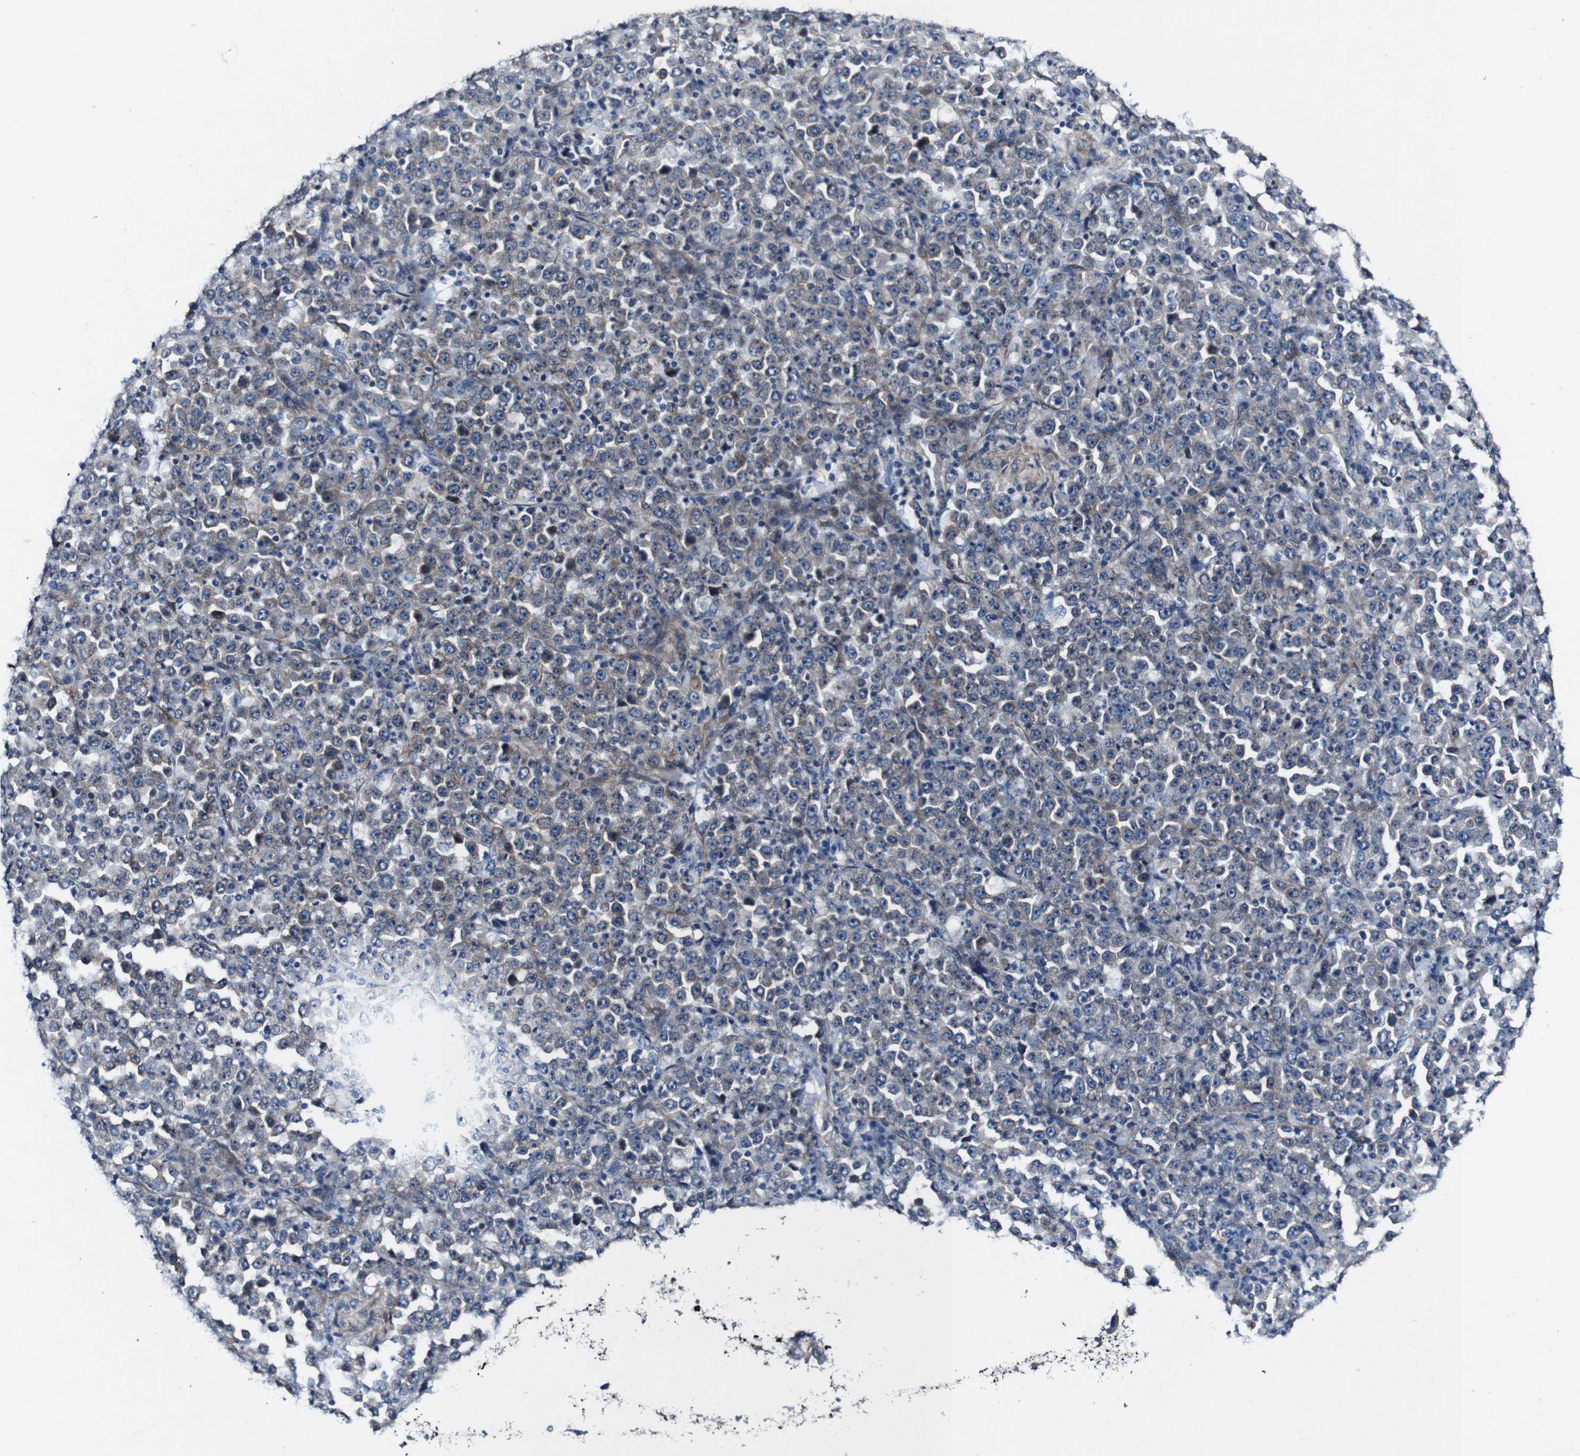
{"staining": {"intensity": "weak", "quantity": "25%-75%", "location": "cytoplasmic/membranous"}, "tissue": "stomach cancer", "cell_type": "Tumor cells", "image_type": "cancer", "snomed": [{"axis": "morphology", "description": "Normal tissue, NOS"}, {"axis": "morphology", "description": "Adenocarcinoma, NOS"}, {"axis": "topography", "description": "Stomach, upper"}, {"axis": "topography", "description": "Stomach"}], "caption": "About 25%-75% of tumor cells in stomach adenocarcinoma show weak cytoplasmic/membranous protein expression as visualized by brown immunohistochemical staining.", "gene": "GRAMD1A", "patient": {"sex": "male", "age": 59}}